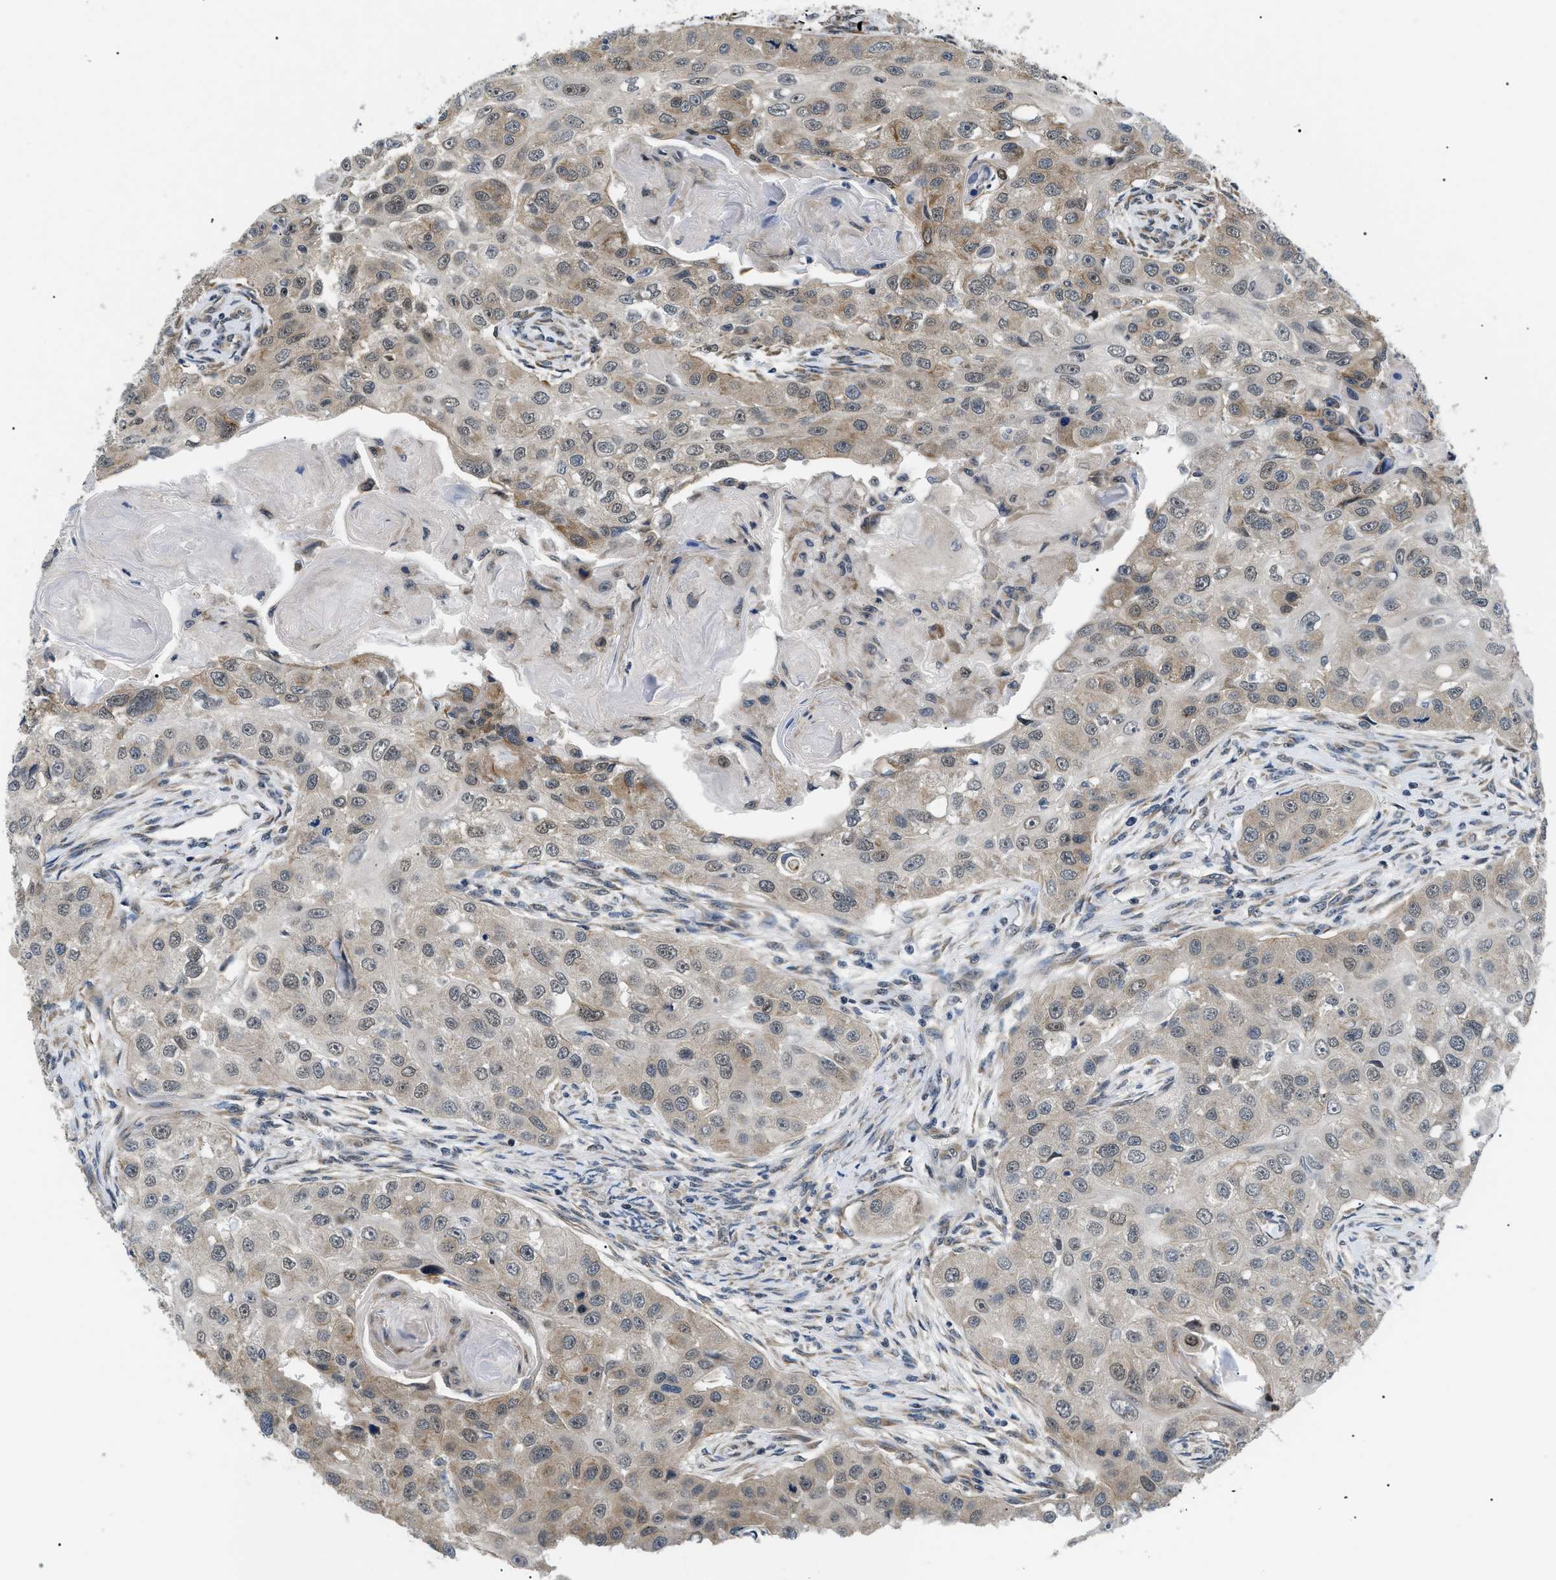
{"staining": {"intensity": "moderate", "quantity": ">75%", "location": "cytoplasmic/membranous,nuclear"}, "tissue": "head and neck cancer", "cell_type": "Tumor cells", "image_type": "cancer", "snomed": [{"axis": "morphology", "description": "Normal tissue, NOS"}, {"axis": "morphology", "description": "Squamous cell carcinoma, NOS"}, {"axis": "topography", "description": "Skeletal muscle"}, {"axis": "topography", "description": "Head-Neck"}], "caption": "There is medium levels of moderate cytoplasmic/membranous and nuclear staining in tumor cells of head and neck cancer, as demonstrated by immunohistochemical staining (brown color).", "gene": "CWC25", "patient": {"sex": "male", "age": 51}}